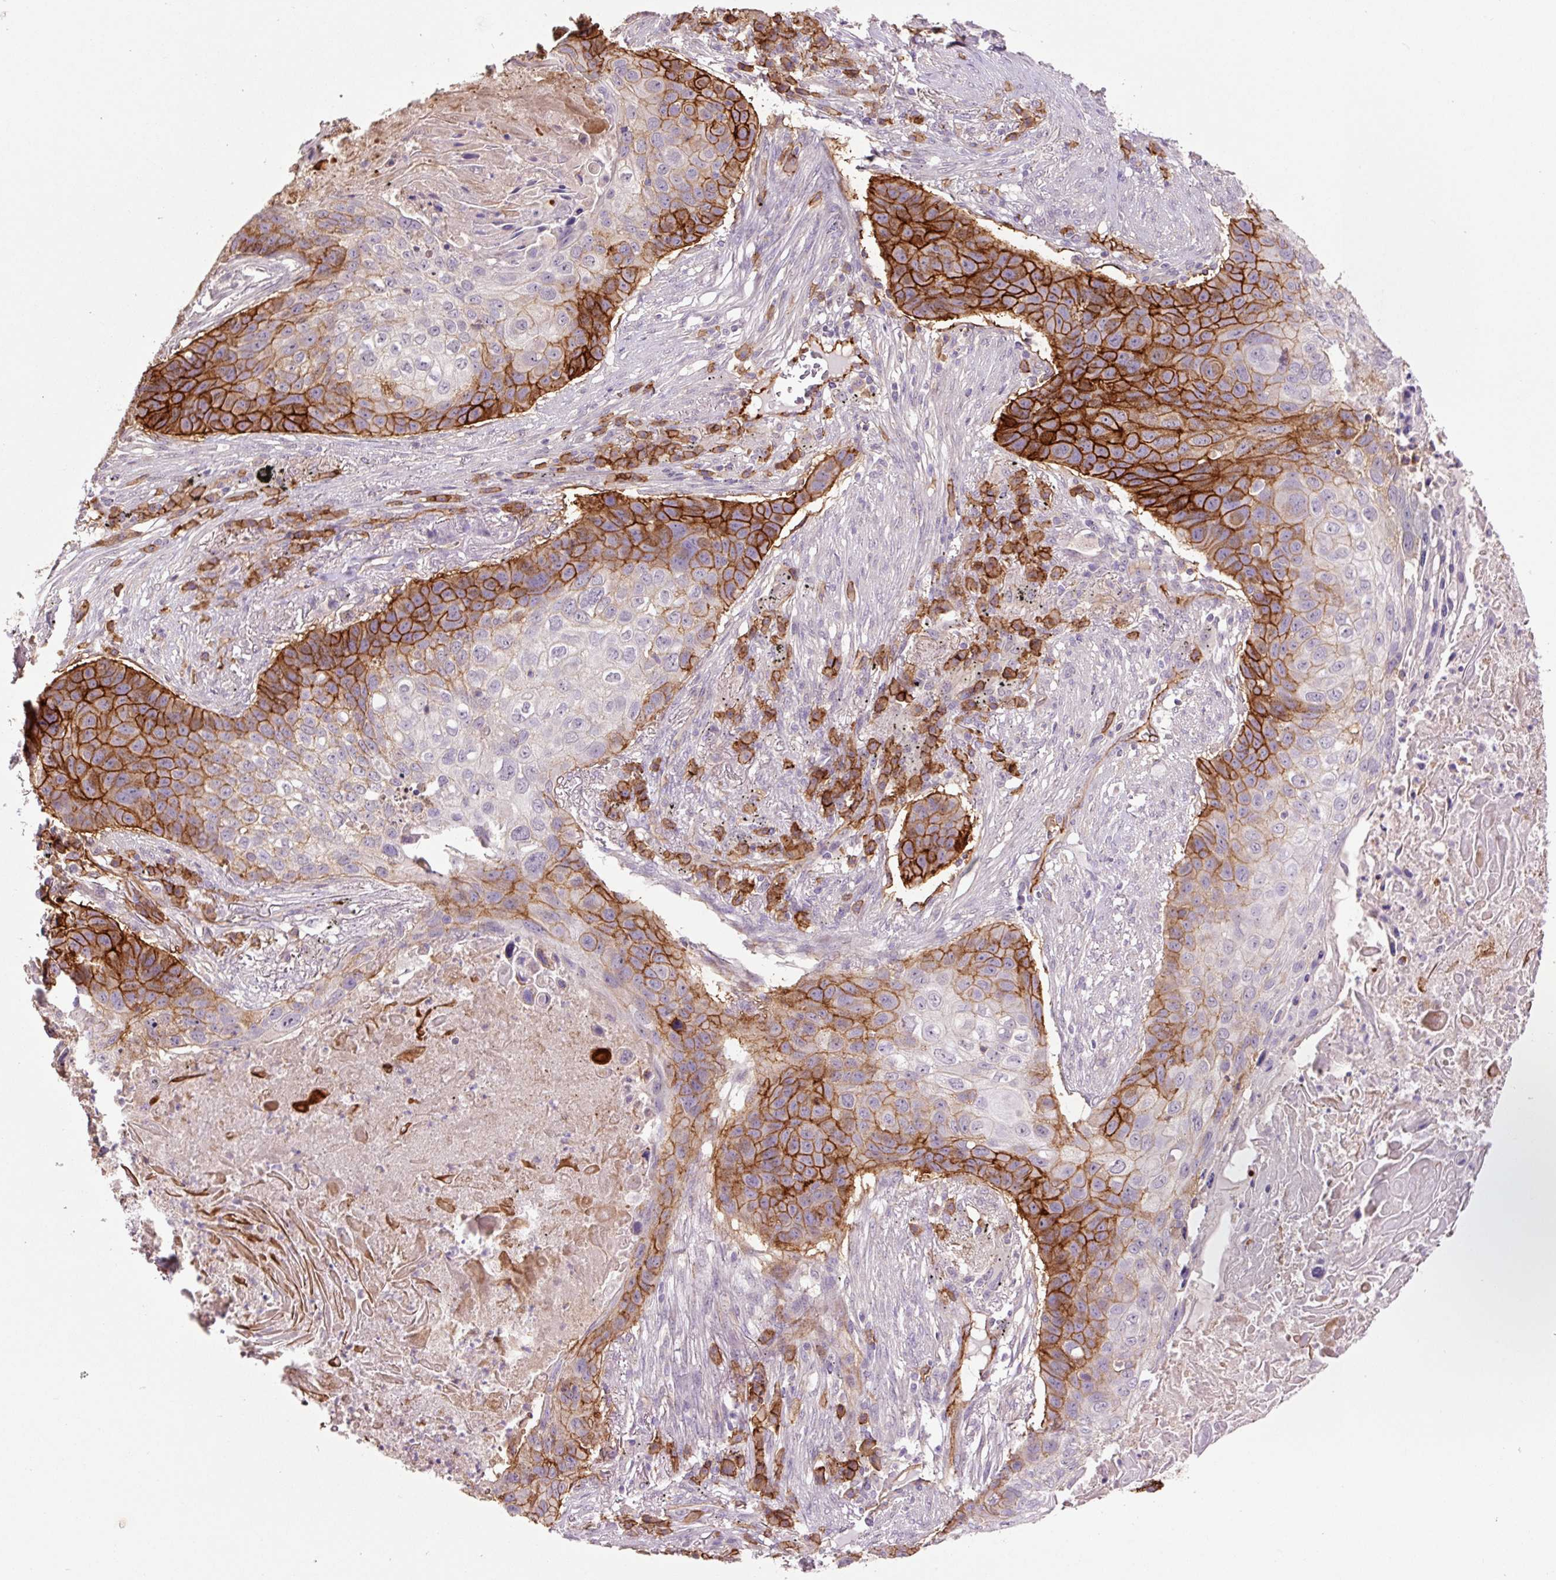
{"staining": {"intensity": "strong", "quantity": "25%-75%", "location": "cytoplasmic/membranous"}, "tissue": "lung cancer", "cell_type": "Tumor cells", "image_type": "cancer", "snomed": [{"axis": "morphology", "description": "Squamous cell carcinoma, NOS"}, {"axis": "topography", "description": "Lung"}], "caption": "Lung squamous cell carcinoma stained for a protein (brown) reveals strong cytoplasmic/membranous positive positivity in approximately 25%-75% of tumor cells.", "gene": "SLC1A4", "patient": {"sex": "female", "age": 63}}